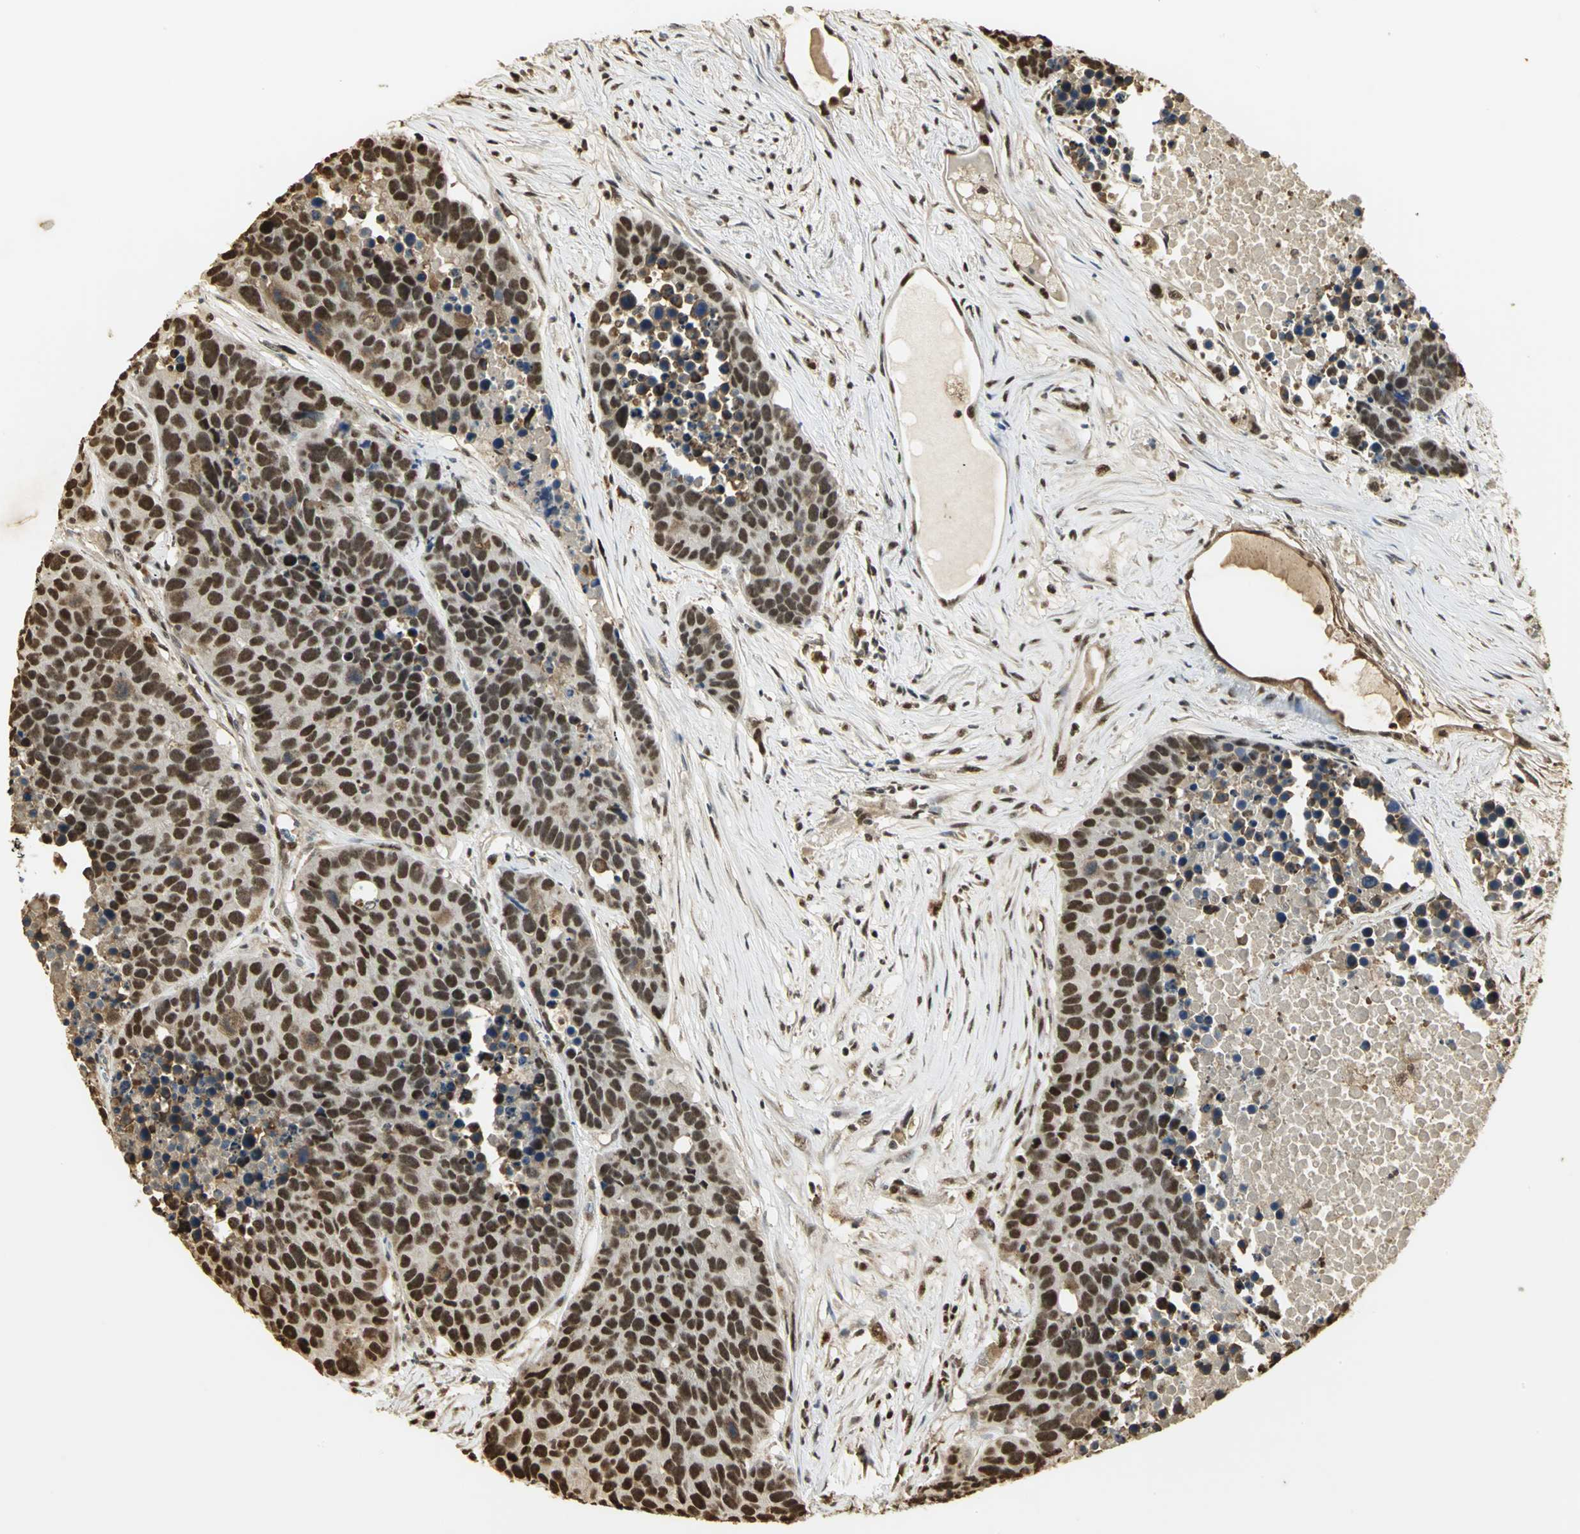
{"staining": {"intensity": "strong", "quantity": ">75%", "location": "nuclear"}, "tissue": "carcinoid", "cell_type": "Tumor cells", "image_type": "cancer", "snomed": [{"axis": "morphology", "description": "Carcinoid, malignant, NOS"}, {"axis": "topography", "description": "Lung"}], "caption": "Protein expression analysis of carcinoid demonstrates strong nuclear positivity in approximately >75% of tumor cells.", "gene": "SET", "patient": {"sex": "male", "age": 60}}